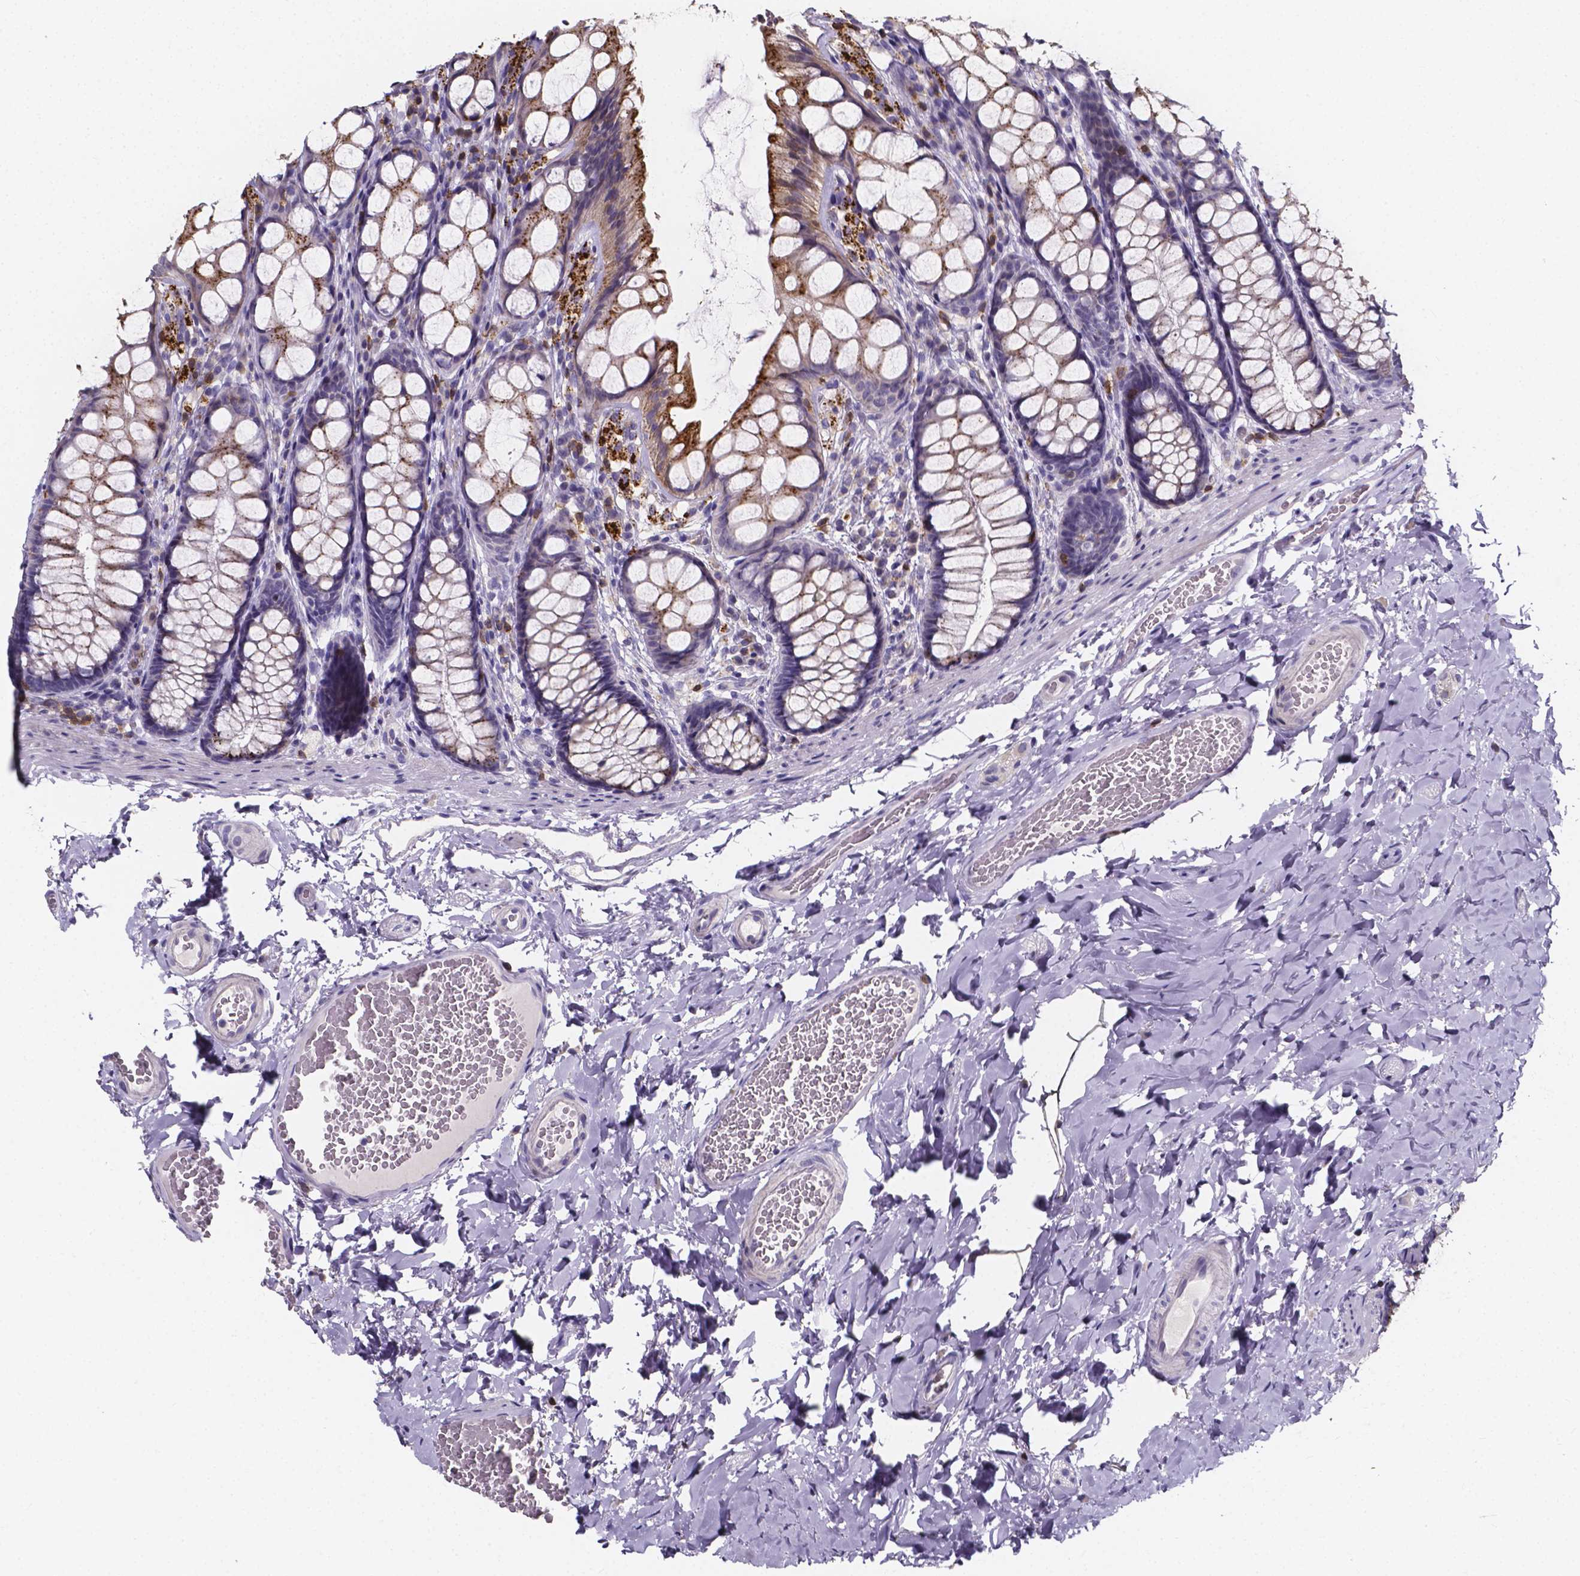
{"staining": {"intensity": "negative", "quantity": "none", "location": "none"}, "tissue": "colon", "cell_type": "Endothelial cells", "image_type": "normal", "snomed": [{"axis": "morphology", "description": "Normal tissue, NOS"}, {"axis": "topography", "description": "Colon"}], "caption": "Immunohistochemistry (IHC) of benign human colon exhibits no positivity in endothelial cells.", "gene": "THEMIS", "patient": {"sex": "male", "age": 47}}